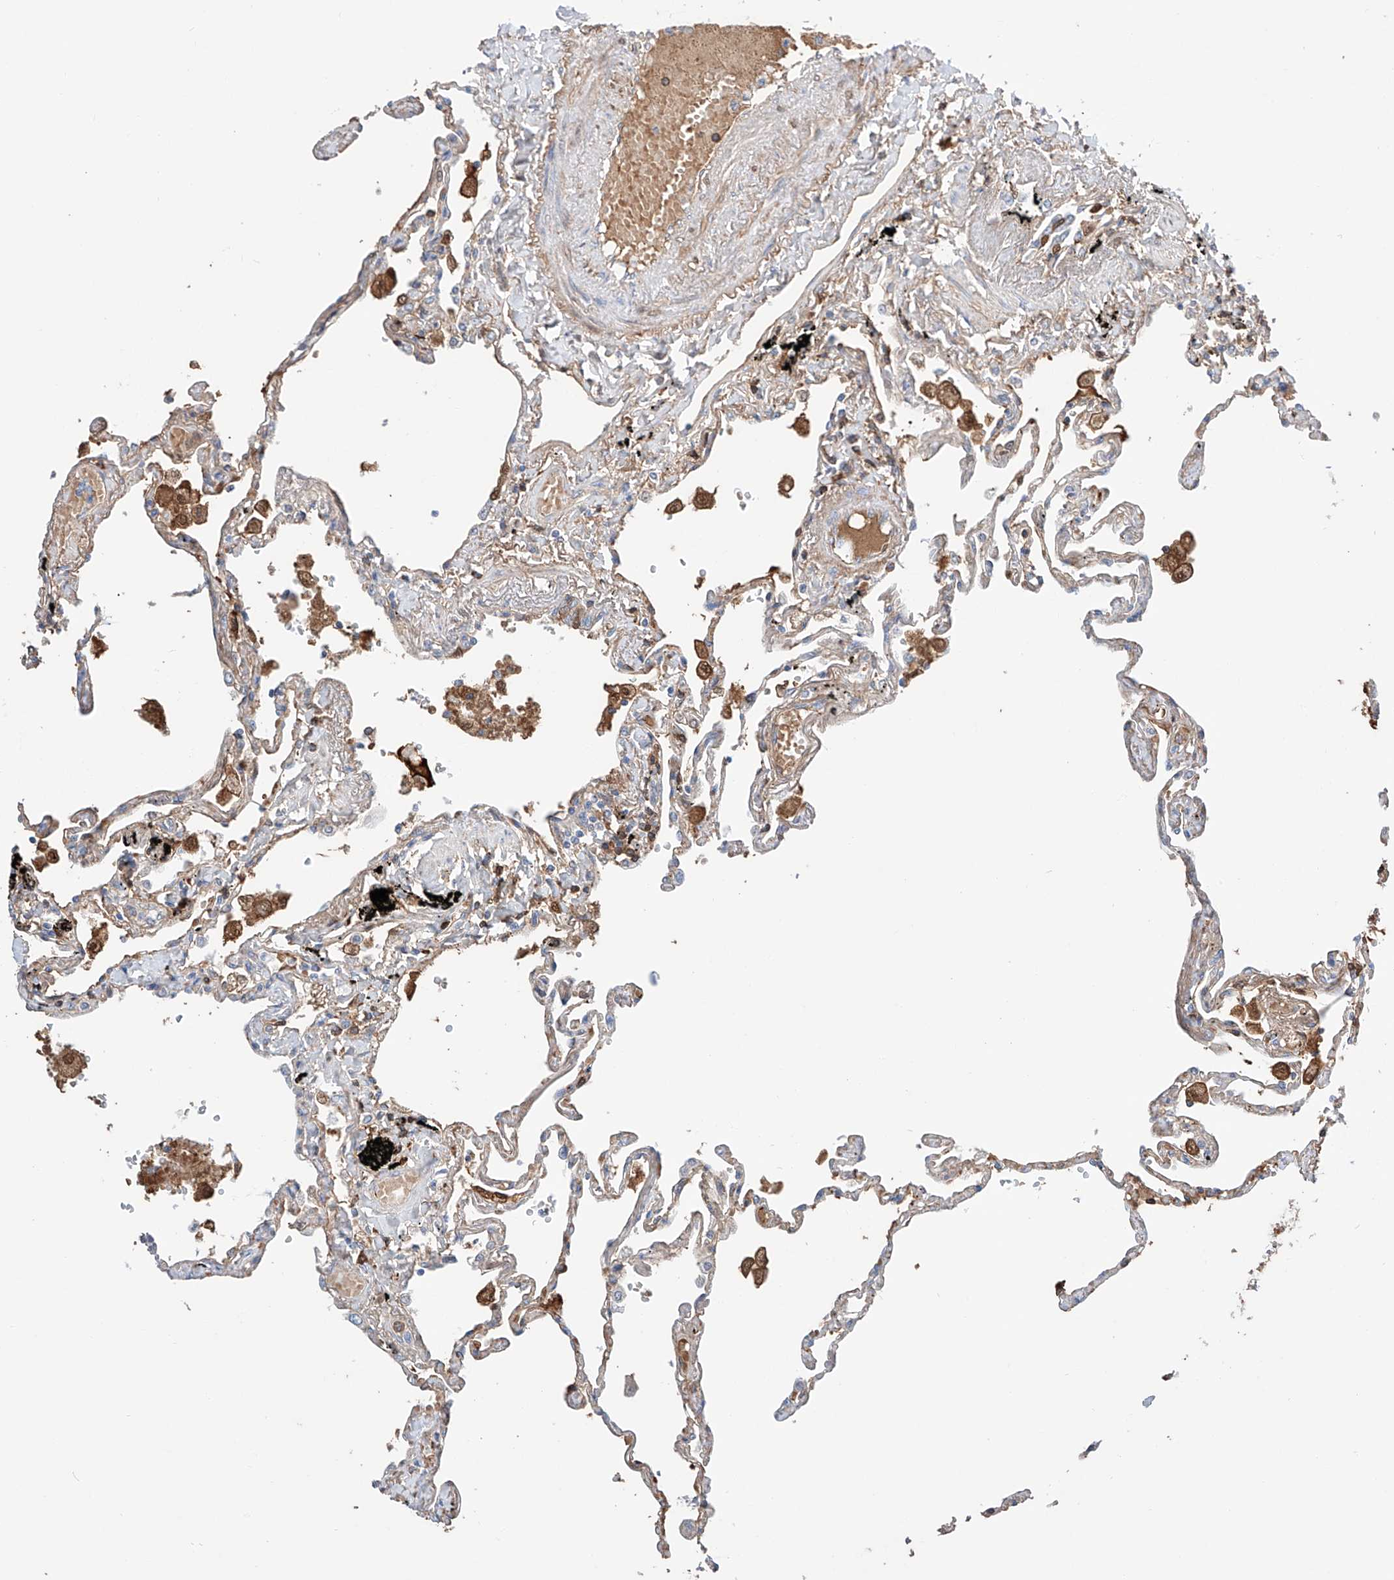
{"staining": {"intensity": "negative", "quantity": "none", "location": "none"}, "tissue": "lung", "cell_type": "Alveolar cells", "image_type": "normal", "snomed": [{"axis": "morphology", "description": "Normal tissue, NOS"}, {"axis": "topography", "description": "Lung"}], "caption": "IHC of benign lung shows no expression in alveolar cells. (DAB IHC, high magnification).", "gene": "PGGT1B", "patient": {"sex": "female", "age": 67}}